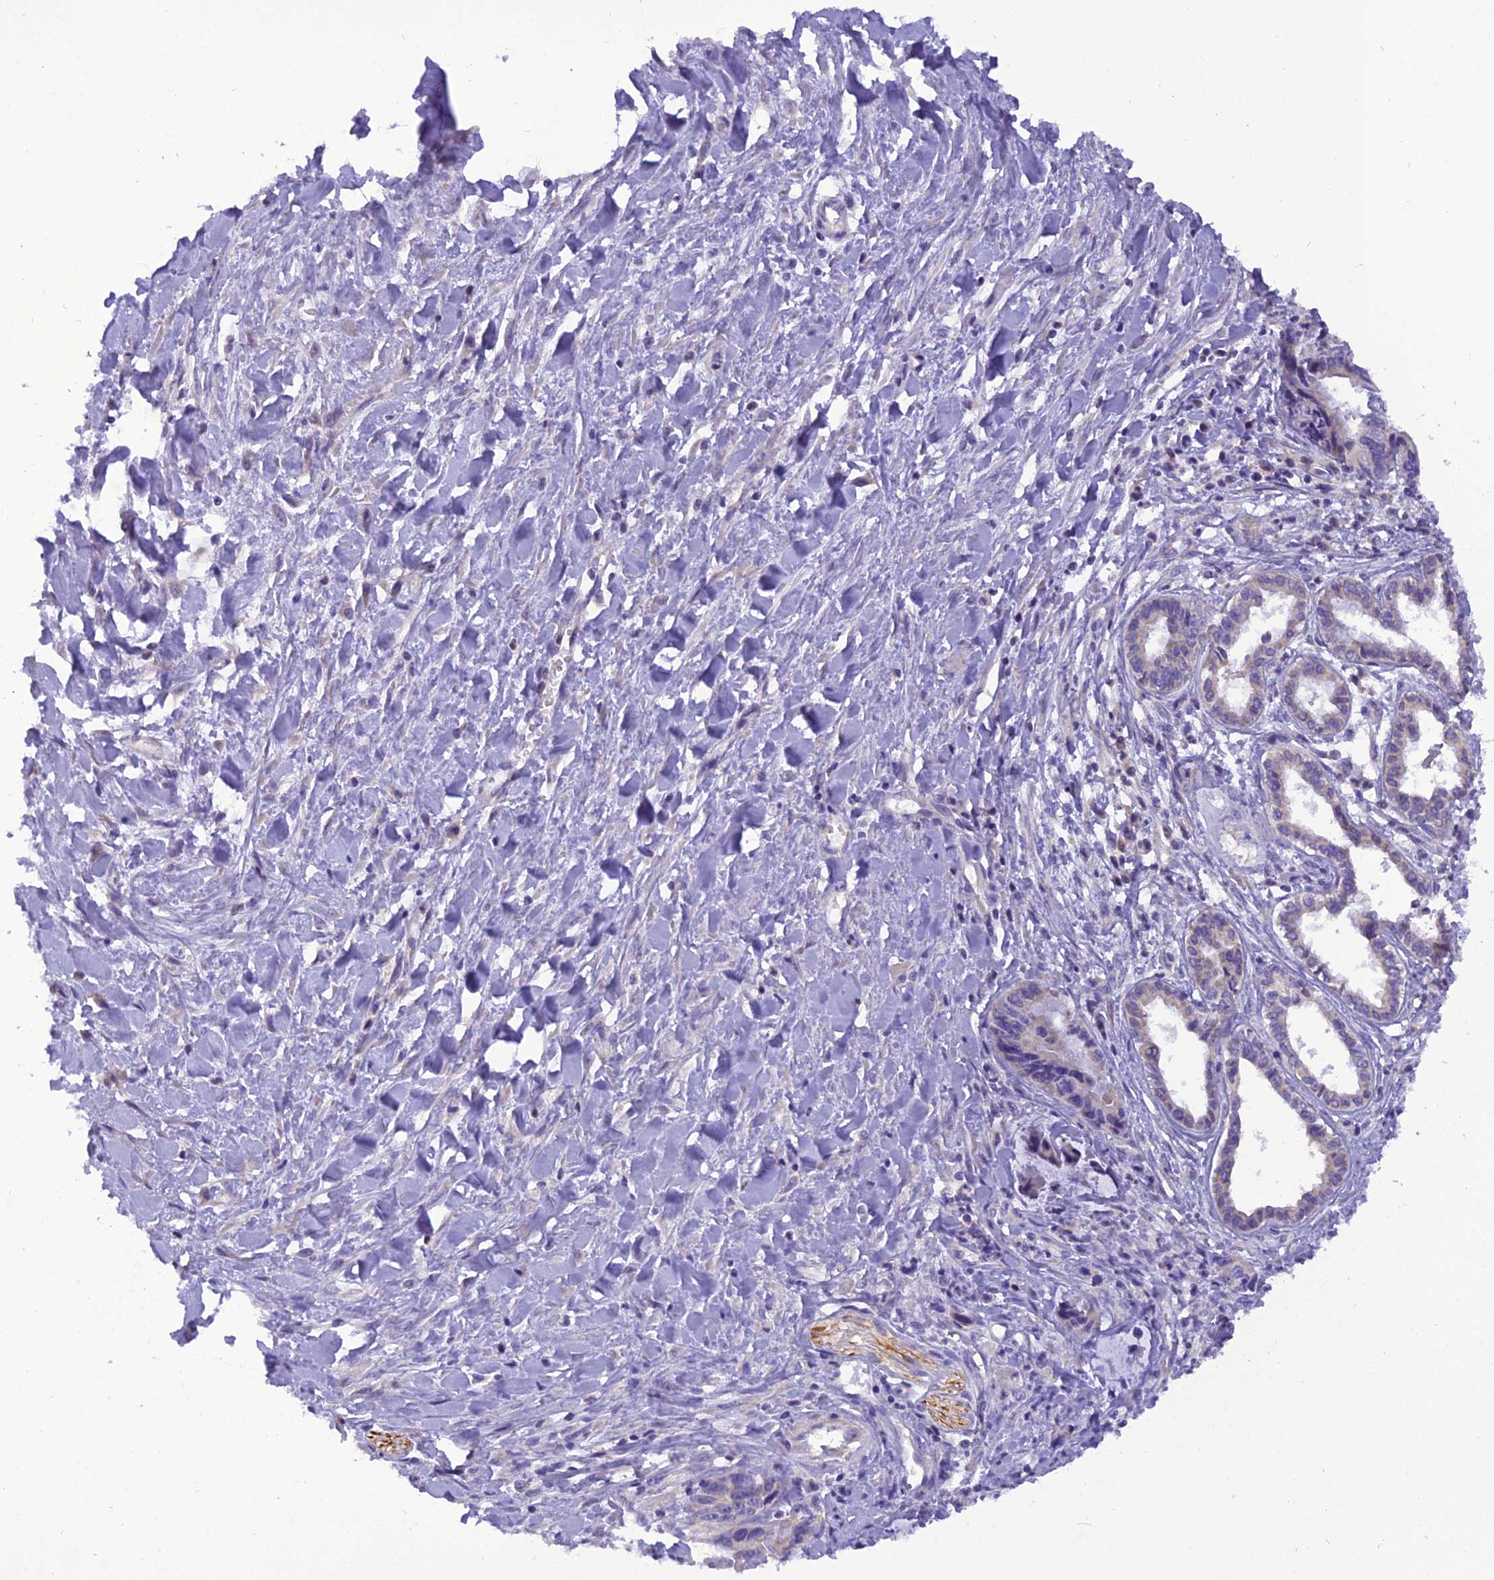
{"staining": {"intensity": "negative", "quantity": "none", "location": "none"}, "tissue": "pancreatic cancer", "cell_type": "Tumor cells", "image_type": "cancer", "snomed": [{"axis": "morphology", "description": "Adenocarcinoma, NOS"}, {"axis": "topography", "description": "Pancreas"}], "caption": "Tumor cells show no significant positivity in pancreatic adenocarcinoma.", "gene": "TRIM3", "patient": {"sex": "female", "age": 50}}